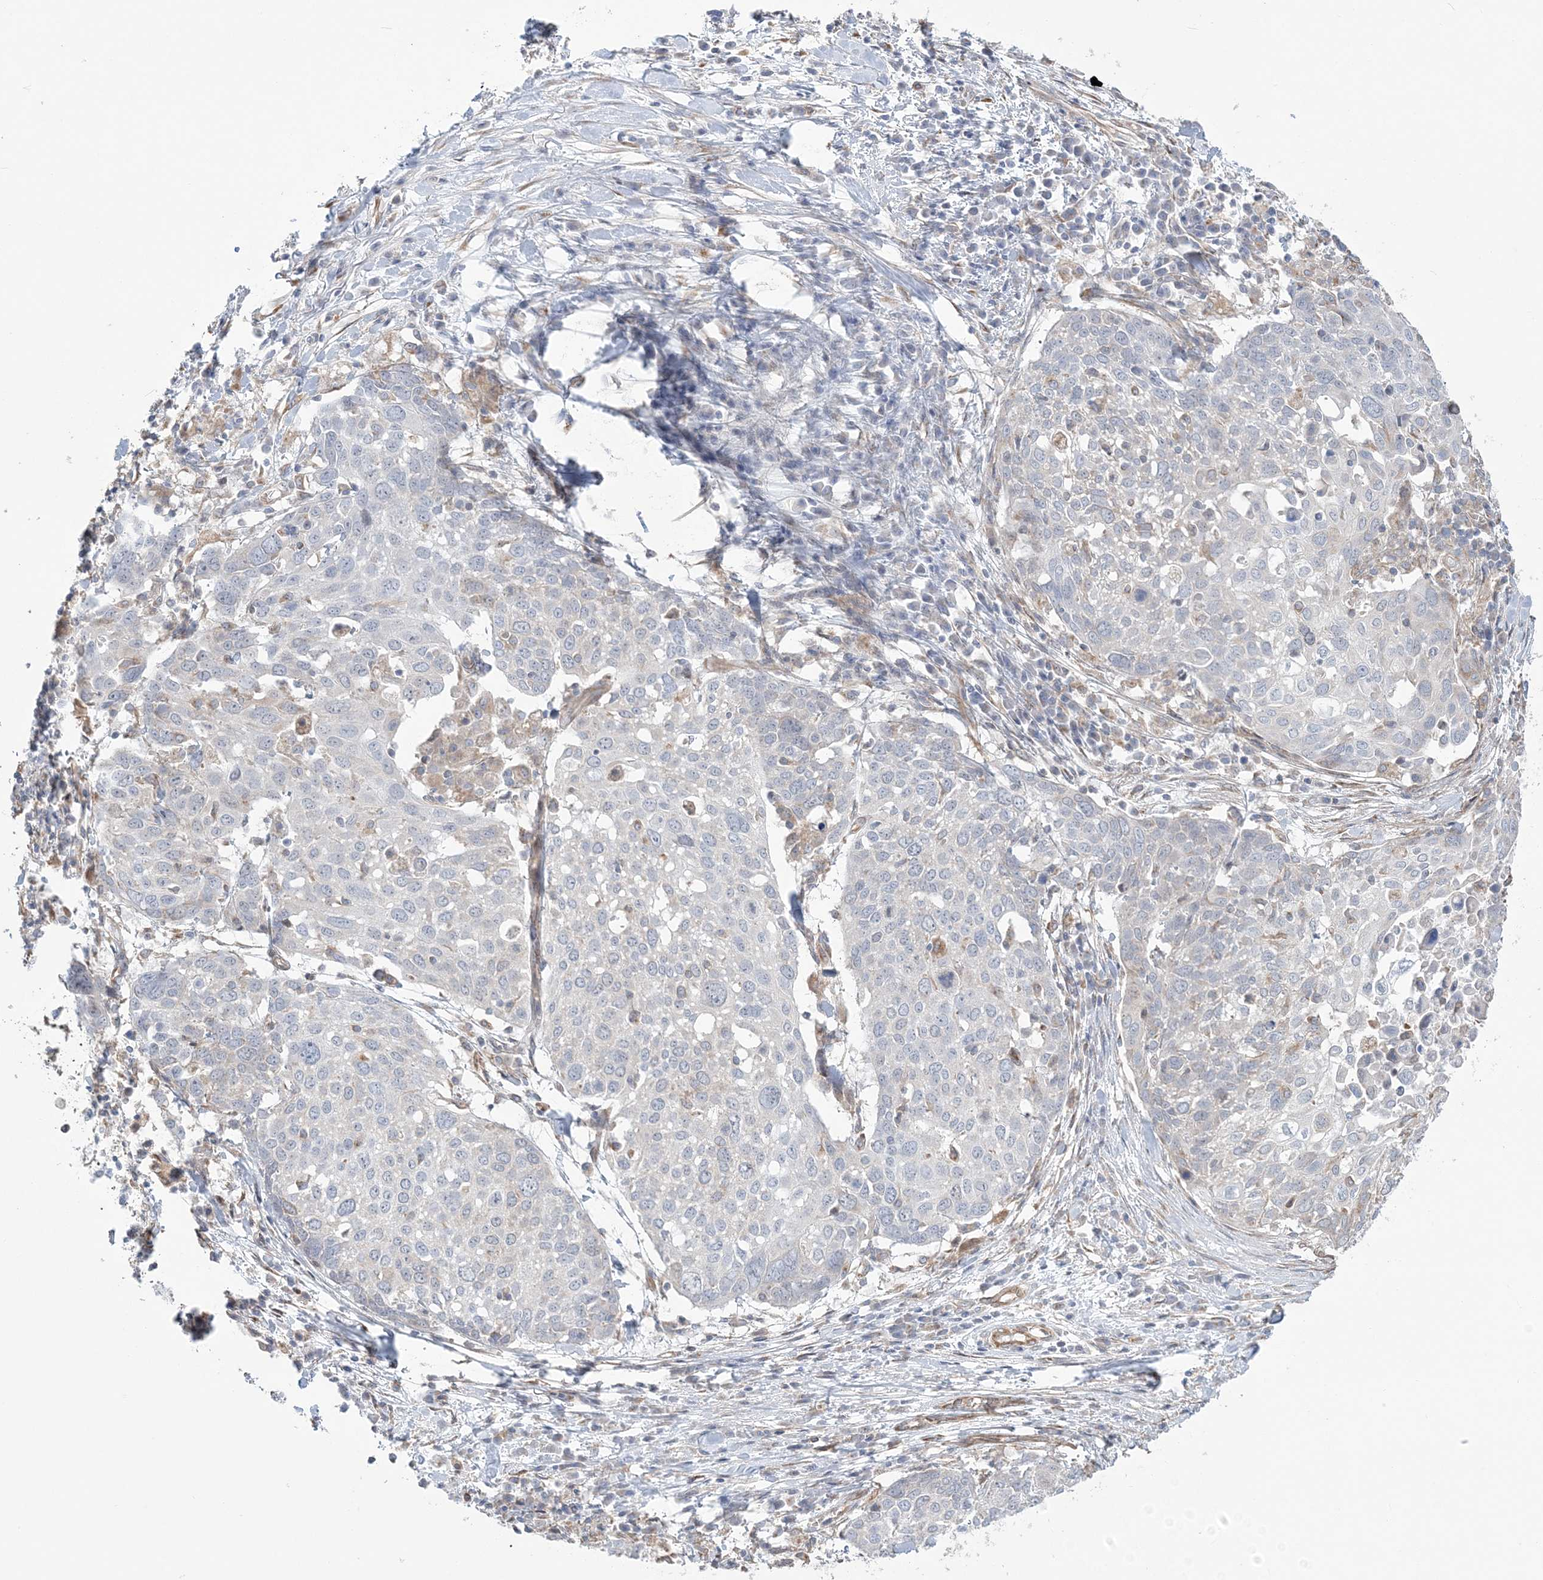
{"staining": {"intensity": "negative", "quantity": "none", "location": "none"}, "tissue": "lung cancer", "cell_type": "Tumor cells", "image_type": "cancer", "snomed": [{"axis": "morphology", "description": "Squamous cell carcinoma, NOS"}, {"axis": "topography", "description": "Lung"}], "caption": "Squamous cell carcinoma (lung) was stained to show a protein in brown. There is no significant staining in tumor cells. Nuclei are stained in blue.", "gene": "ZNF821", "patient": {"sex": "male", "age": 65}}